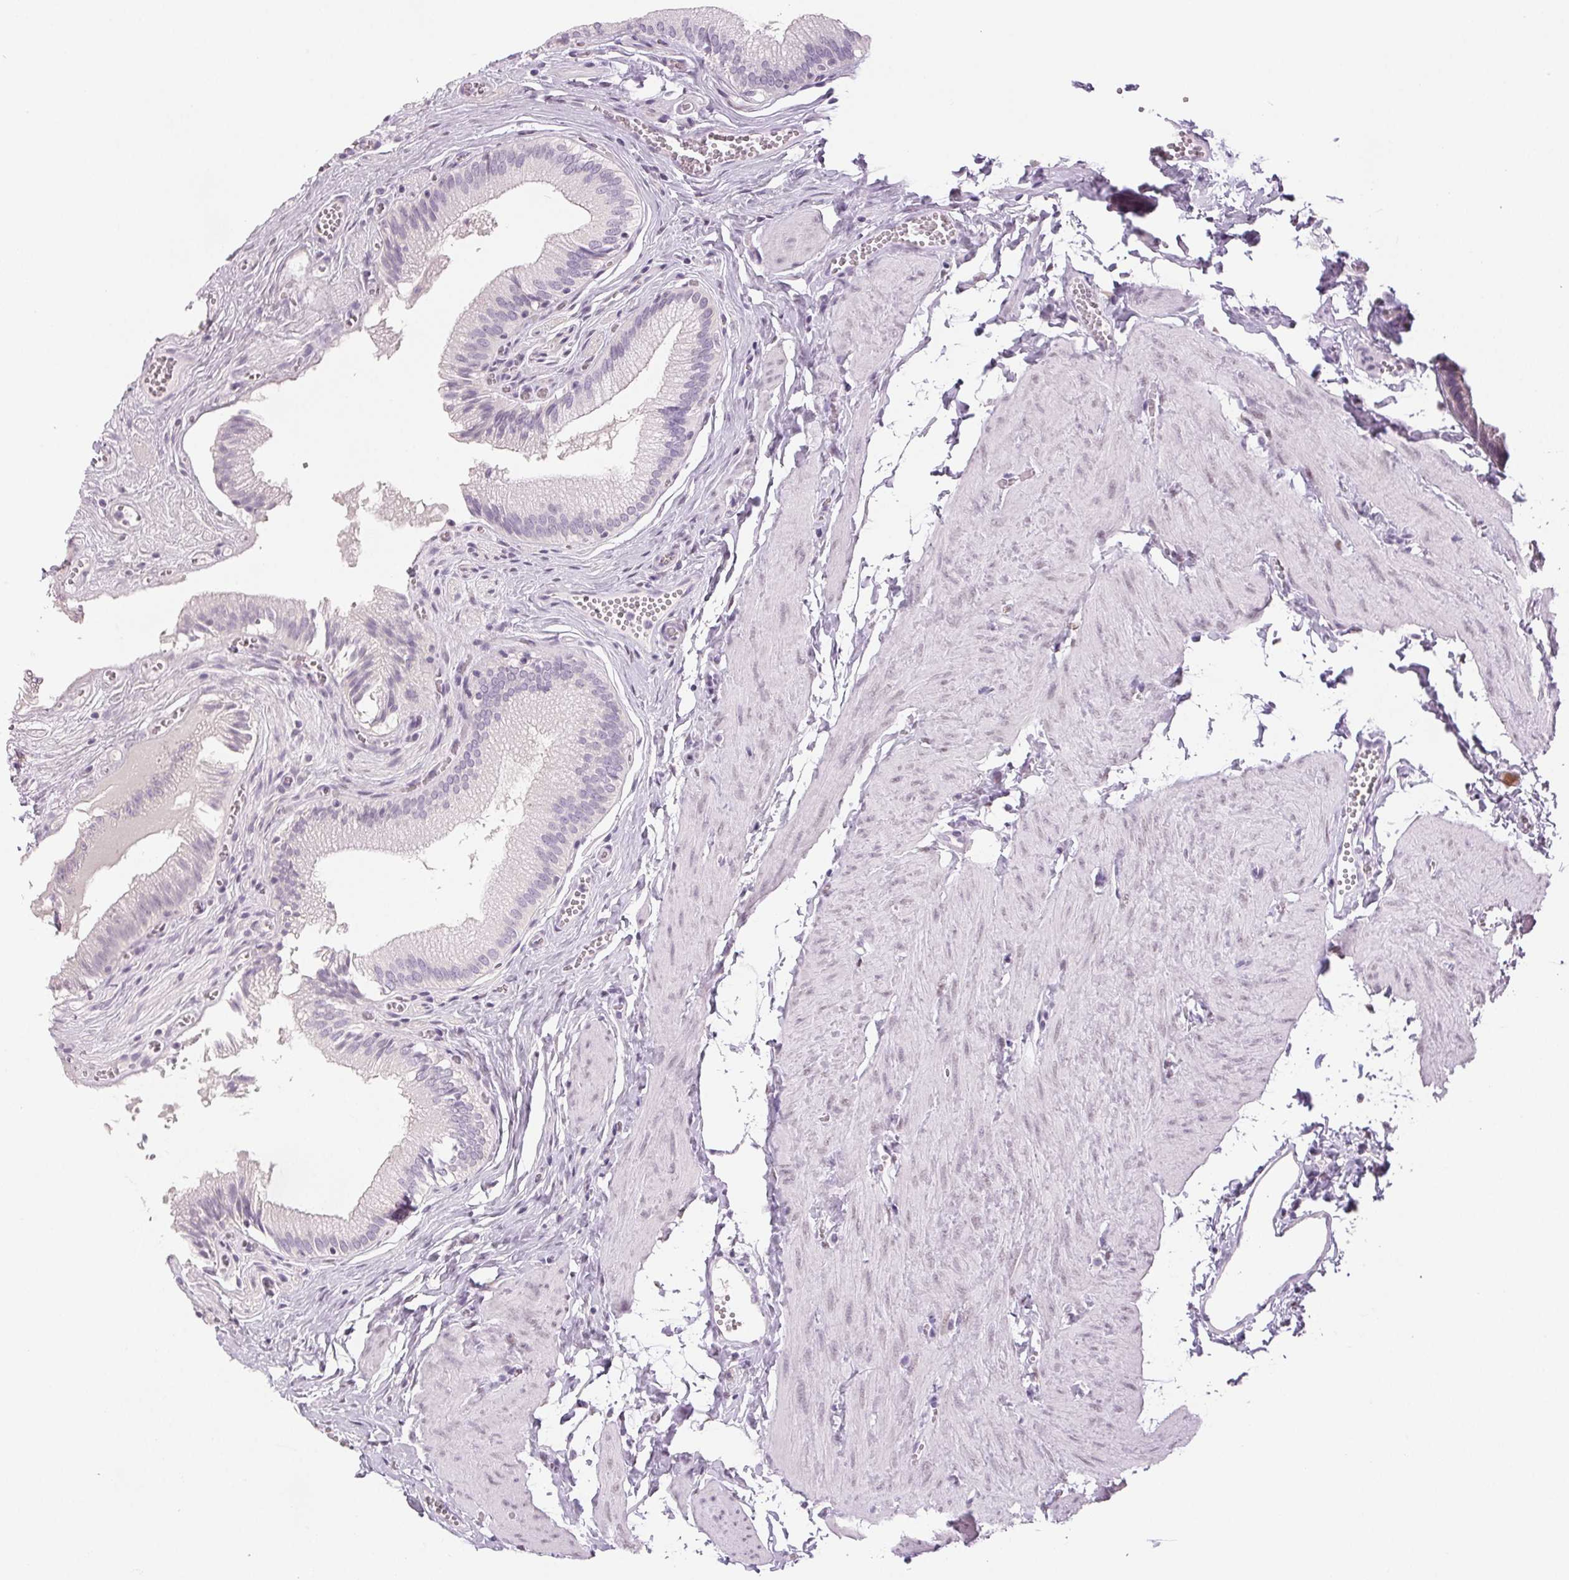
{"staining": {"intensity": "negative", "quantity": "none", "location": "none"}, "tissue": "gallbladder", "cell_type": "Glandular cells", "image_type": "normal", "snomed": [{"axis": "morphology", "description": "Normal tissue, NOS"}, {"axis": "topography", "description": "Gallbladder"}, {"axis": "topography", "description": "Peripheral nerve tissue"}], "caption": "DAB (3,3'-diaminobenzidine) immunohistochemical staining of normal human gallbladder demonstrates no significant positivity in glandular cells.", "gene": "DNAJC6", "patient": {"sex": "male", "age": 17}}